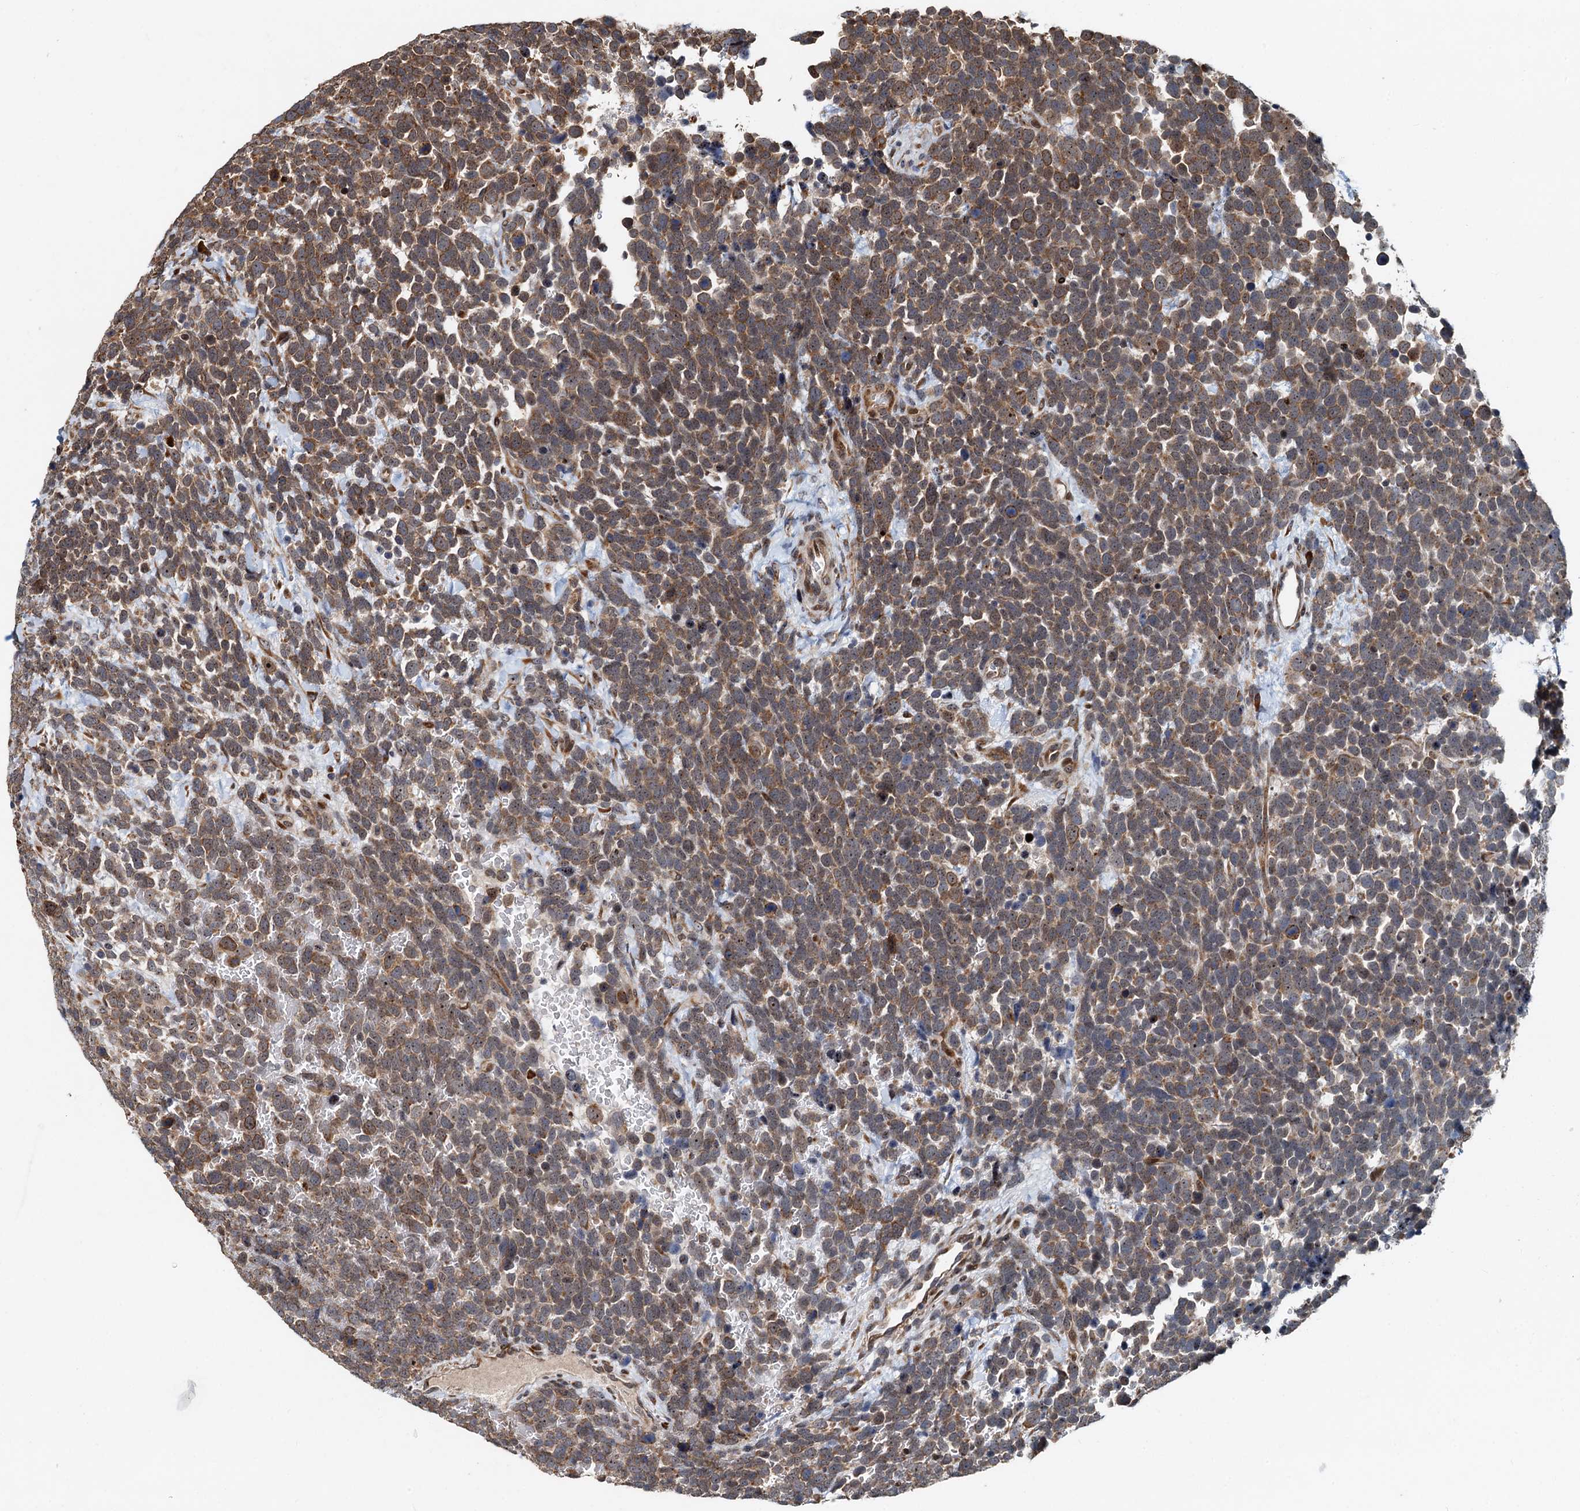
{"staining": {"intensity": "moderate", "quantity": ">75%", "location": "cytoplasmic/membranous"}, "tissue": "urothelial cancer", "cell_type": "Tumor cells", "image_type": "cancer", "snomed": [{"axis": "morphology", "description": "Urothelial carcinoma, High grade"}, {"axis": "topography", "description": "Urinary bladder"}], "caption": "An image of human urothelial carcinoma (high-grade) stained for a protein shows moderate cytoplasmic/membranous brown staining in tumor cells.", "gene": "DNAJC21", "patient": {"sex": "female", "age": 82}}